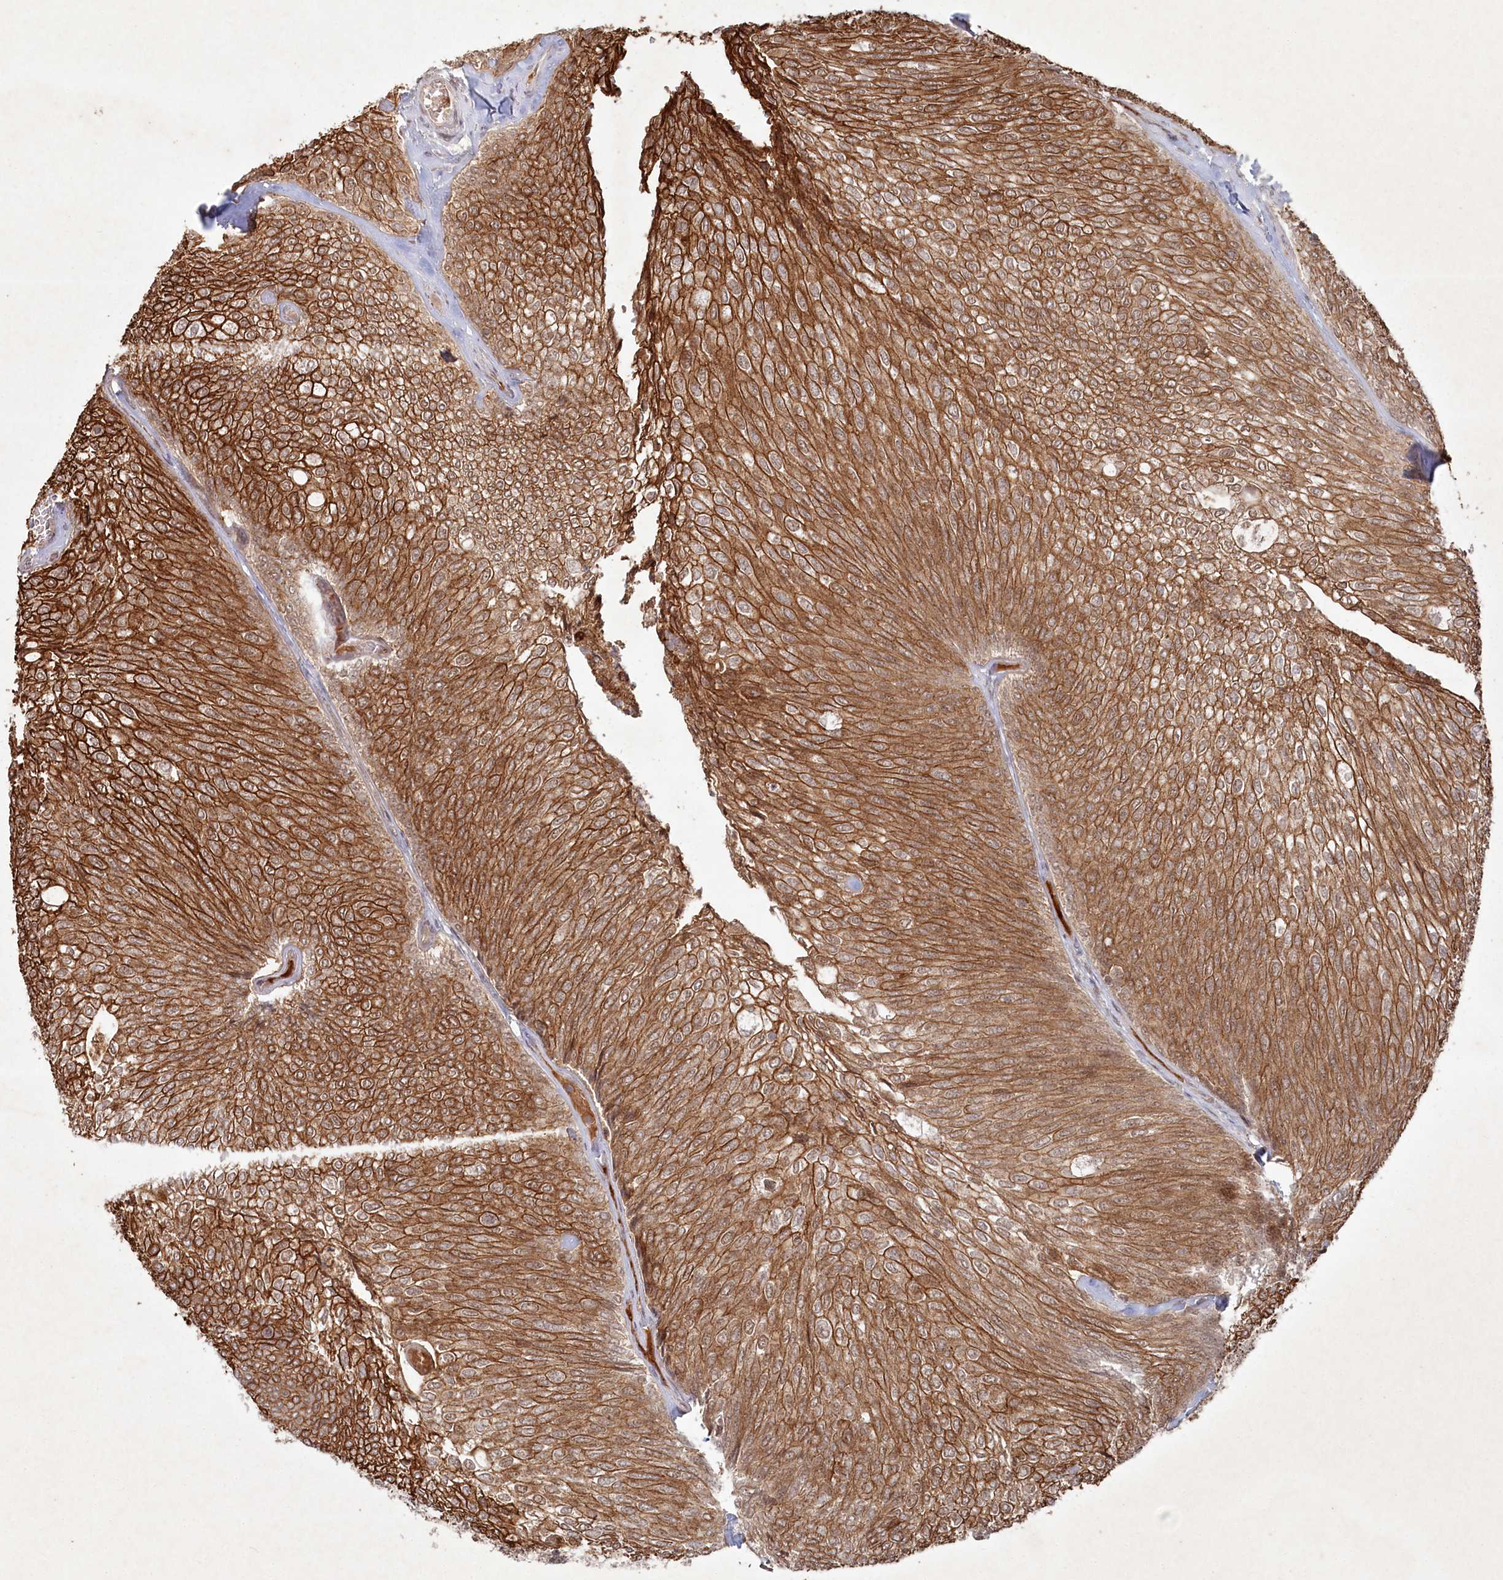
{"staining": {"intensity": "strong", "quantity": ">75%", "location": "cytoplasmic/membranous"}, "tissue": "urothelial cancer", "cell_type": "Tumor cells", "image_type": "cancer", "snomed": [{"axis": "morphology", "description": "Urothelial carcinoma, Low grade"}, {"axis": "topography", "description": "Urinary bladder"}], "caption": "Immunohistochemistry (DAB) staining of urothelial cancer exhibits strong cytoplasmic/membranous protein positivity in about >75% of tumor cells.", "gene": "FBXL17", "patient": {"sex": "female", "age": 79}}